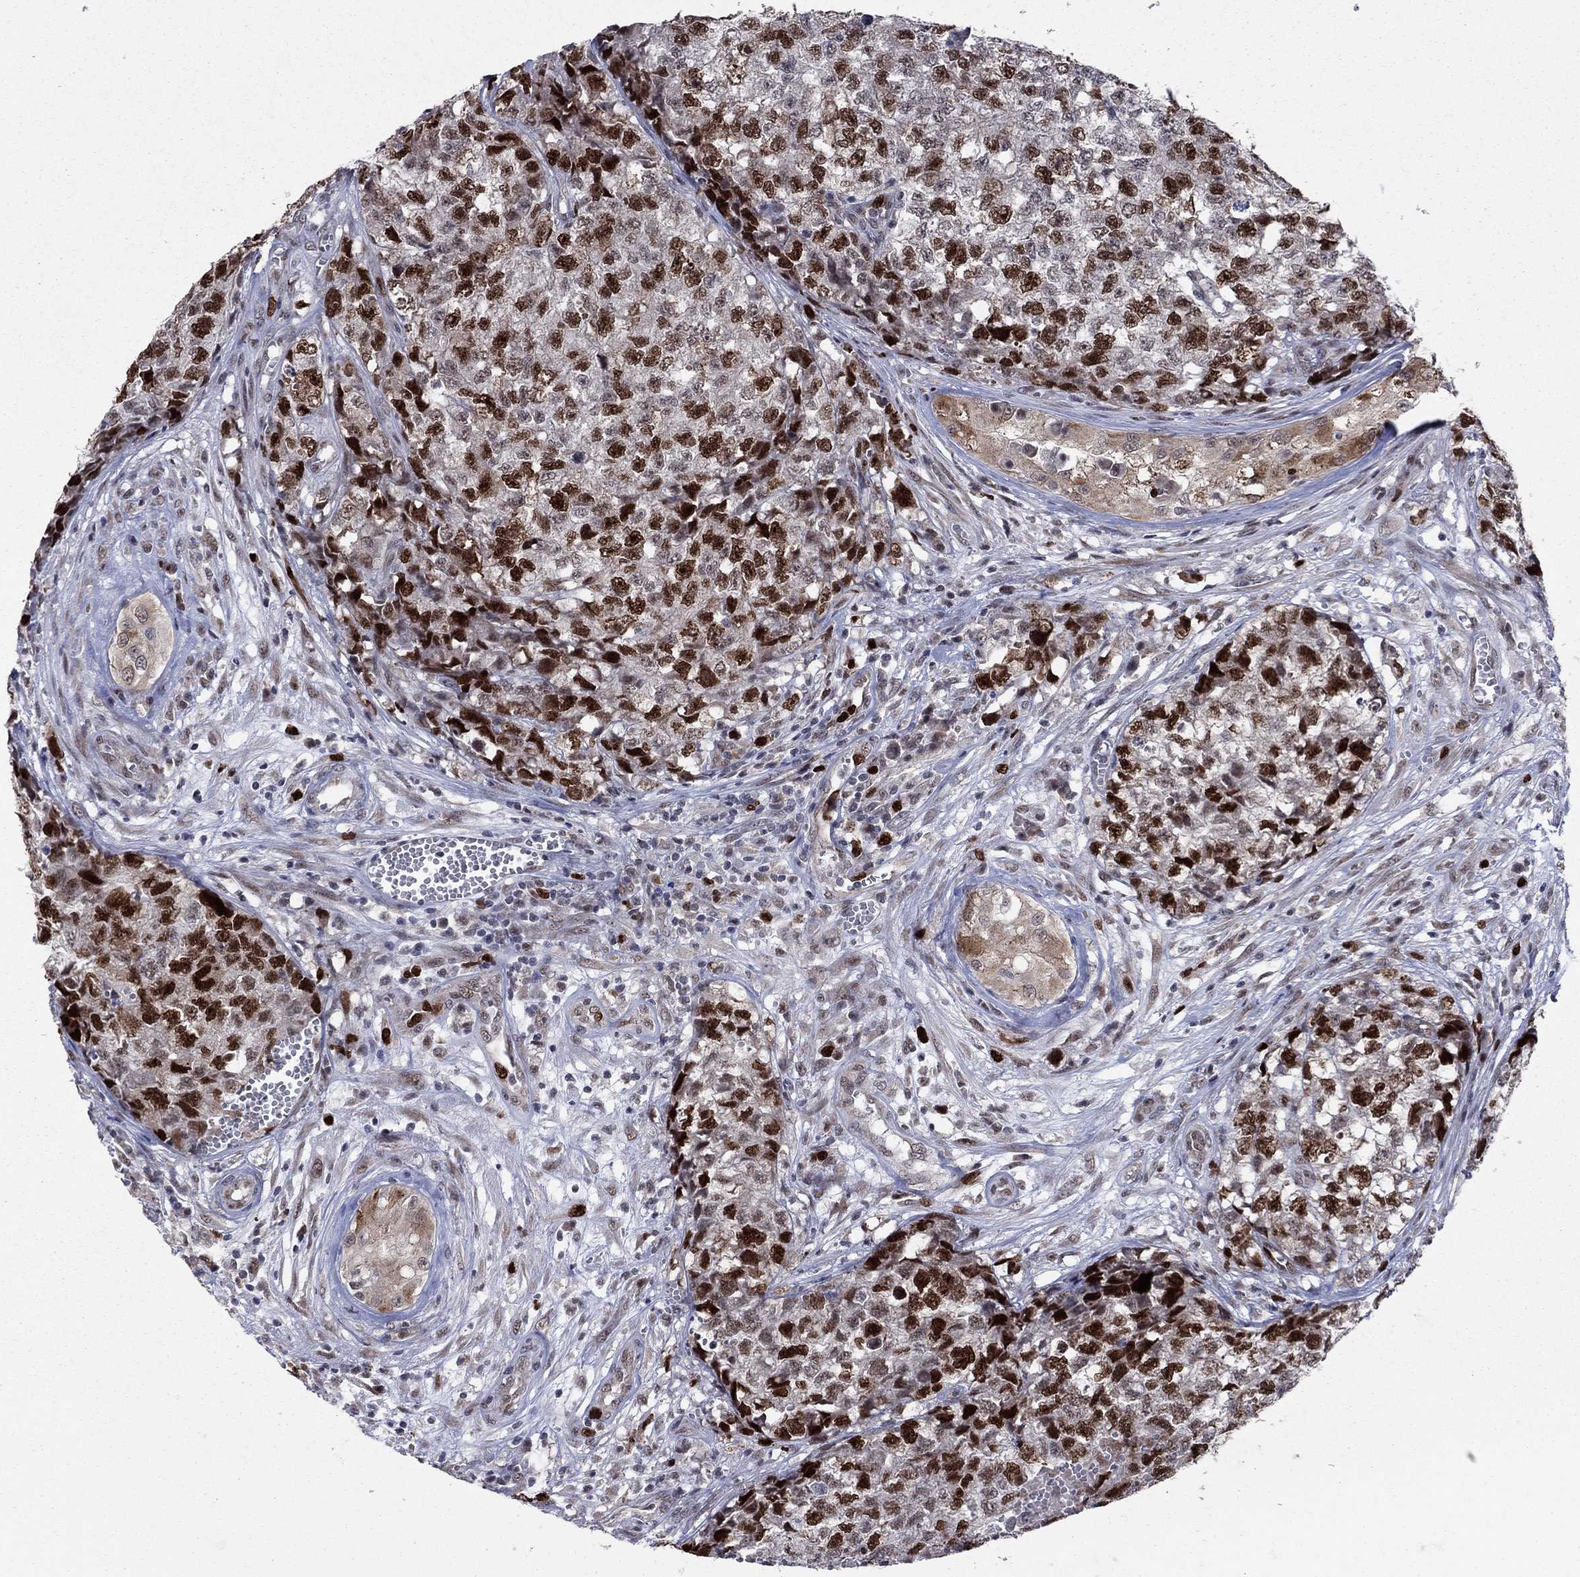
{"staining": {"intensity": "strong", "quantity": ">75%", "location": "nuclear"}, "tissue": "testis cancer", "cell_type": "Tumor cells", "image_type": "cancer", "snomed": [{"axis": "morphology", "description": "Seminoma, NOS"}, {"axis": "morphology", "description": "Carcinoma, Embryonal, NOS"}, {"axis": "topography", "description": "Testis"}], "caption": "A histopathology image of testis seminoma stained for a protein exhibits strong nuclear brown staining in tumor cells. Using DAB (brown) and hematoxylin (blue) stains, captured at high magnification using brightfield microscopy.", "gene": "CDCA5", "patient": {"sex": "male", "age": 22}}